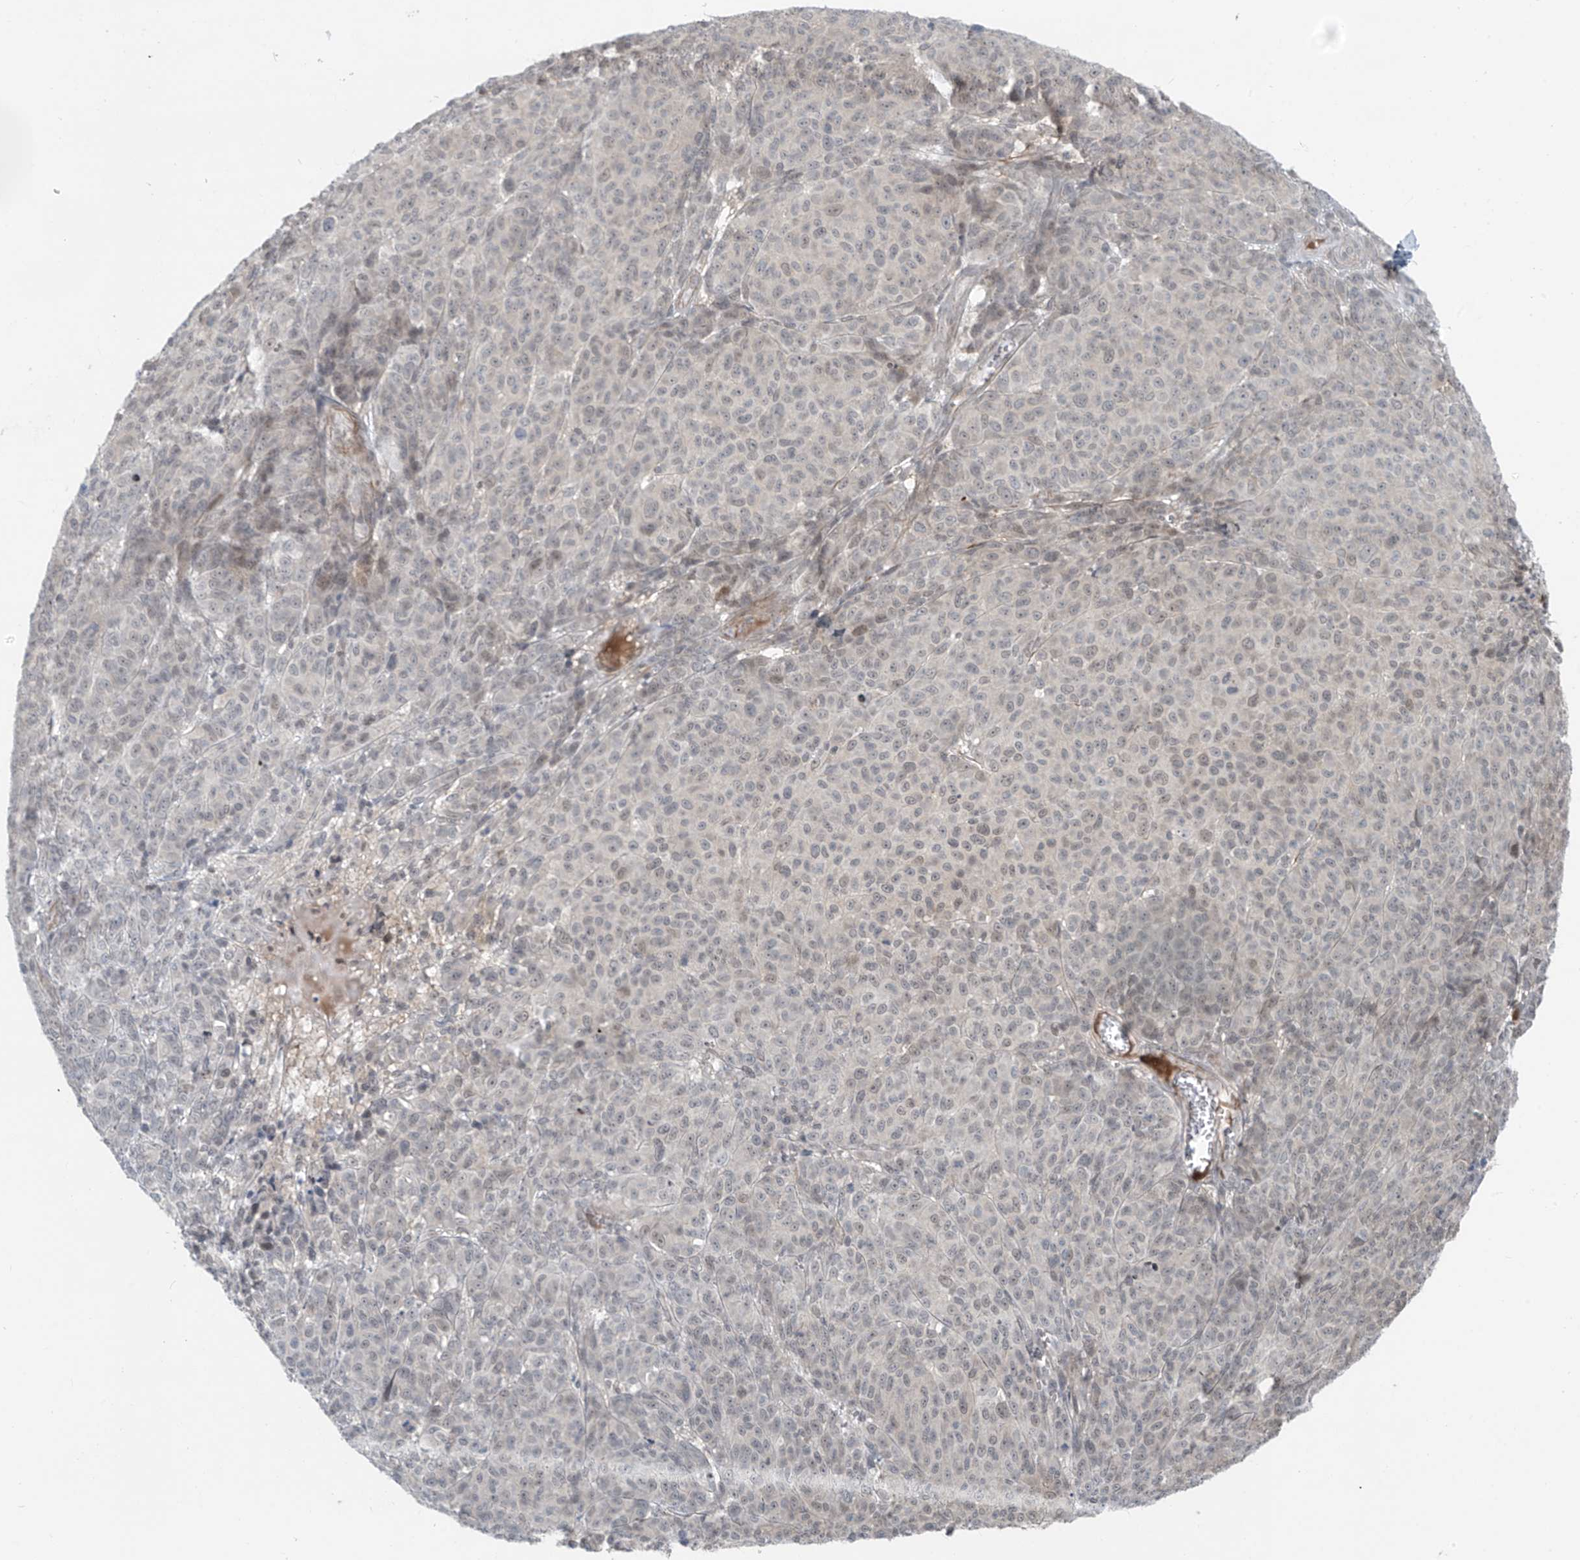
{"staining": {"intensity": "negative", "quantity": "none", "location": "none"}, "tissue": "melanoma", "cell_type": "Tumor cells", "image_type": "cancer", "snomed": [{"axis": "morphology", "description": "Malignant melanoma, NOS"}, {"axis": "topography", "description": "Skin"}], "caption": "This is an IHC micrograph of human melanoma. There is no expression in tumor cells.", "gene": "RASGEF1A", "patient": {"sex": "male", "age": 49}}